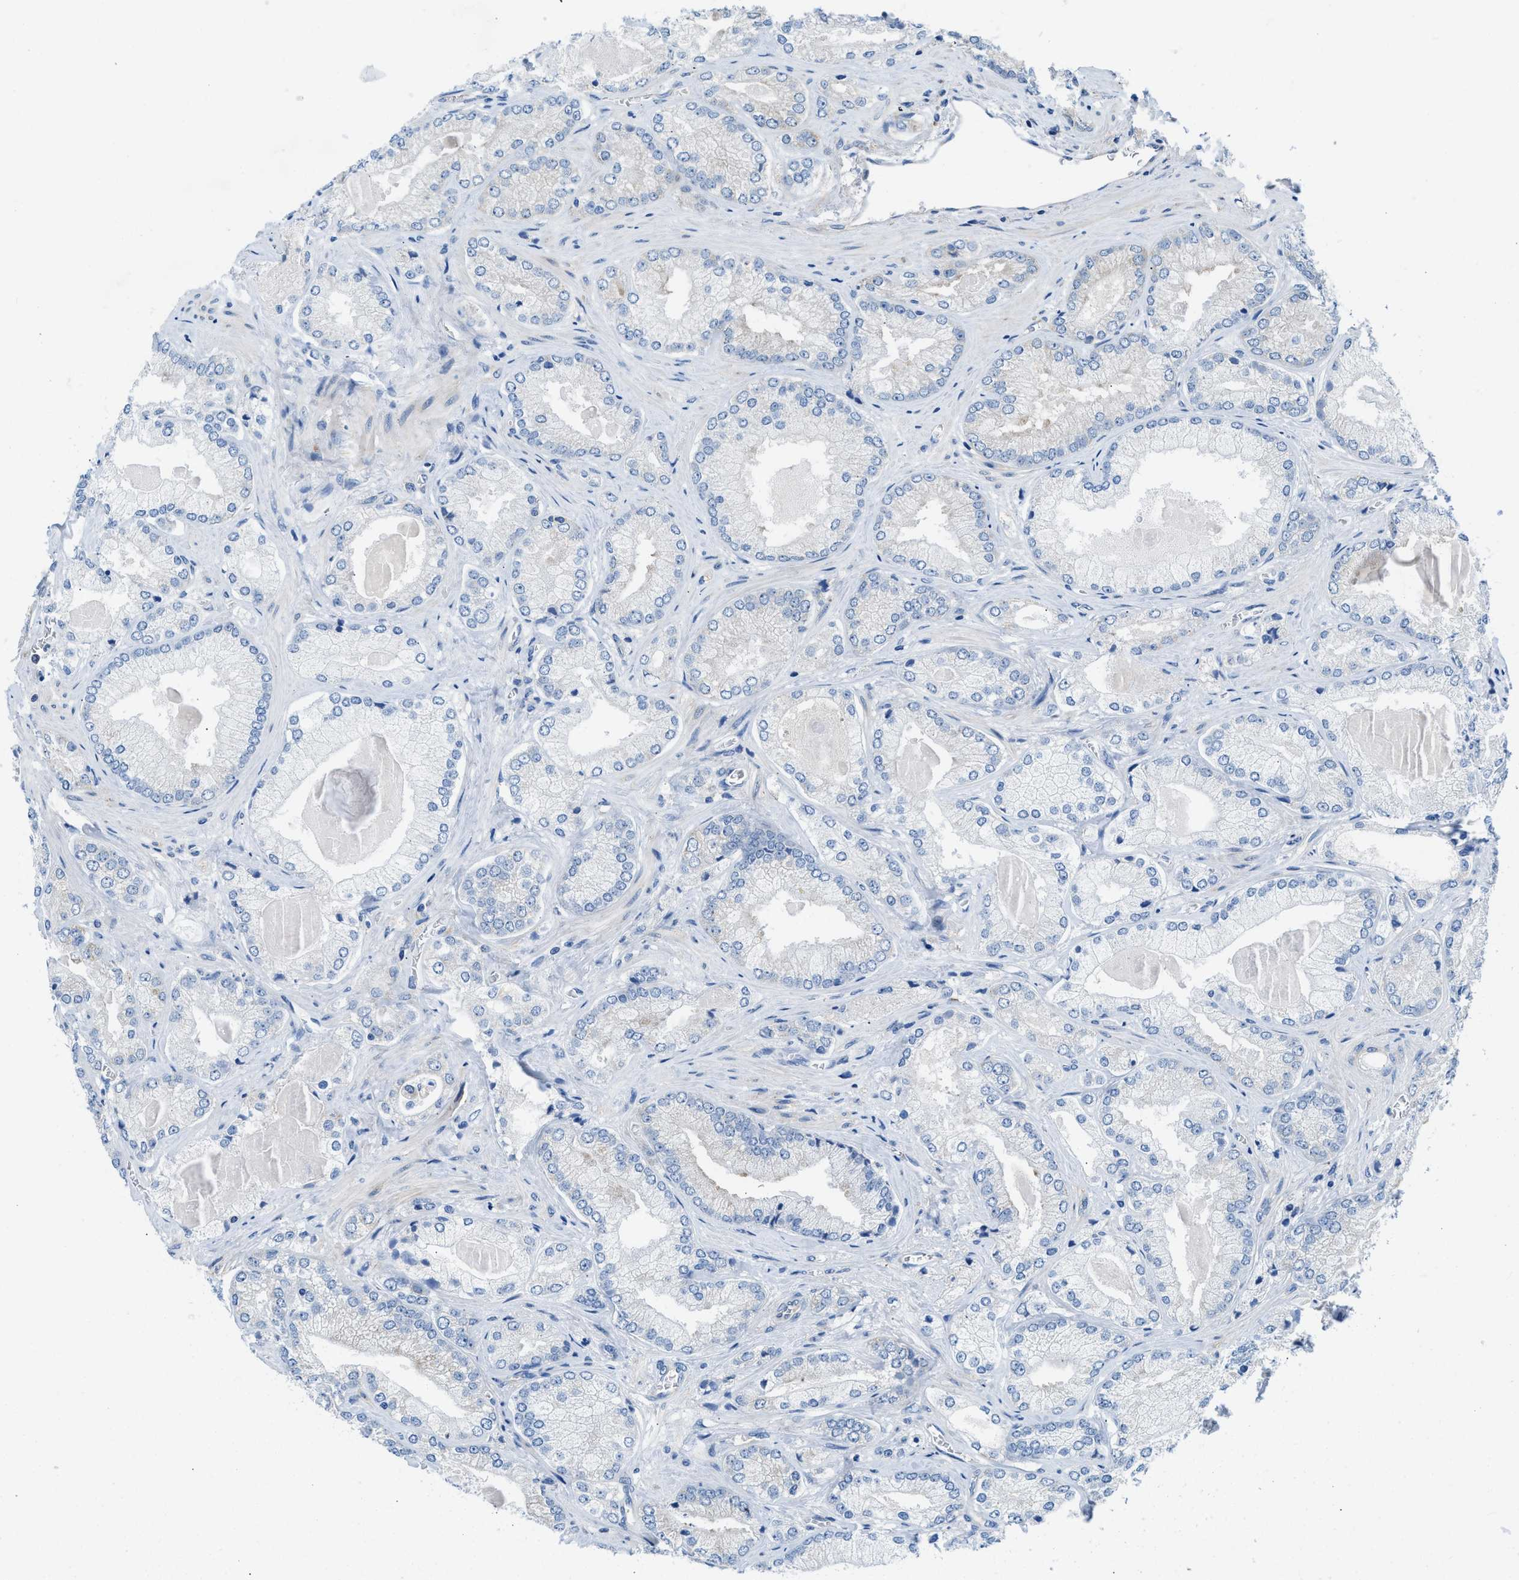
{"staining": {"intensity": "negative", "quantity": "none", "location": "none"}, "tissue": "prostate cancer", "cell_type": "Tumor cells", "image_type": "cancer", "snomed": [{"axis": "morphology", "description": "Adenocarcinoma, Low grade"}, {"axis": "topography", "description": "Prostate"}], "caption": "IHC histopathology image of human prostate adenocarcinoma (low-grade) stained for a protein (brown), which displays no expression in tumor cells.", "gene": "BNC2", "patient": {"sex": "male", "age": 65}}